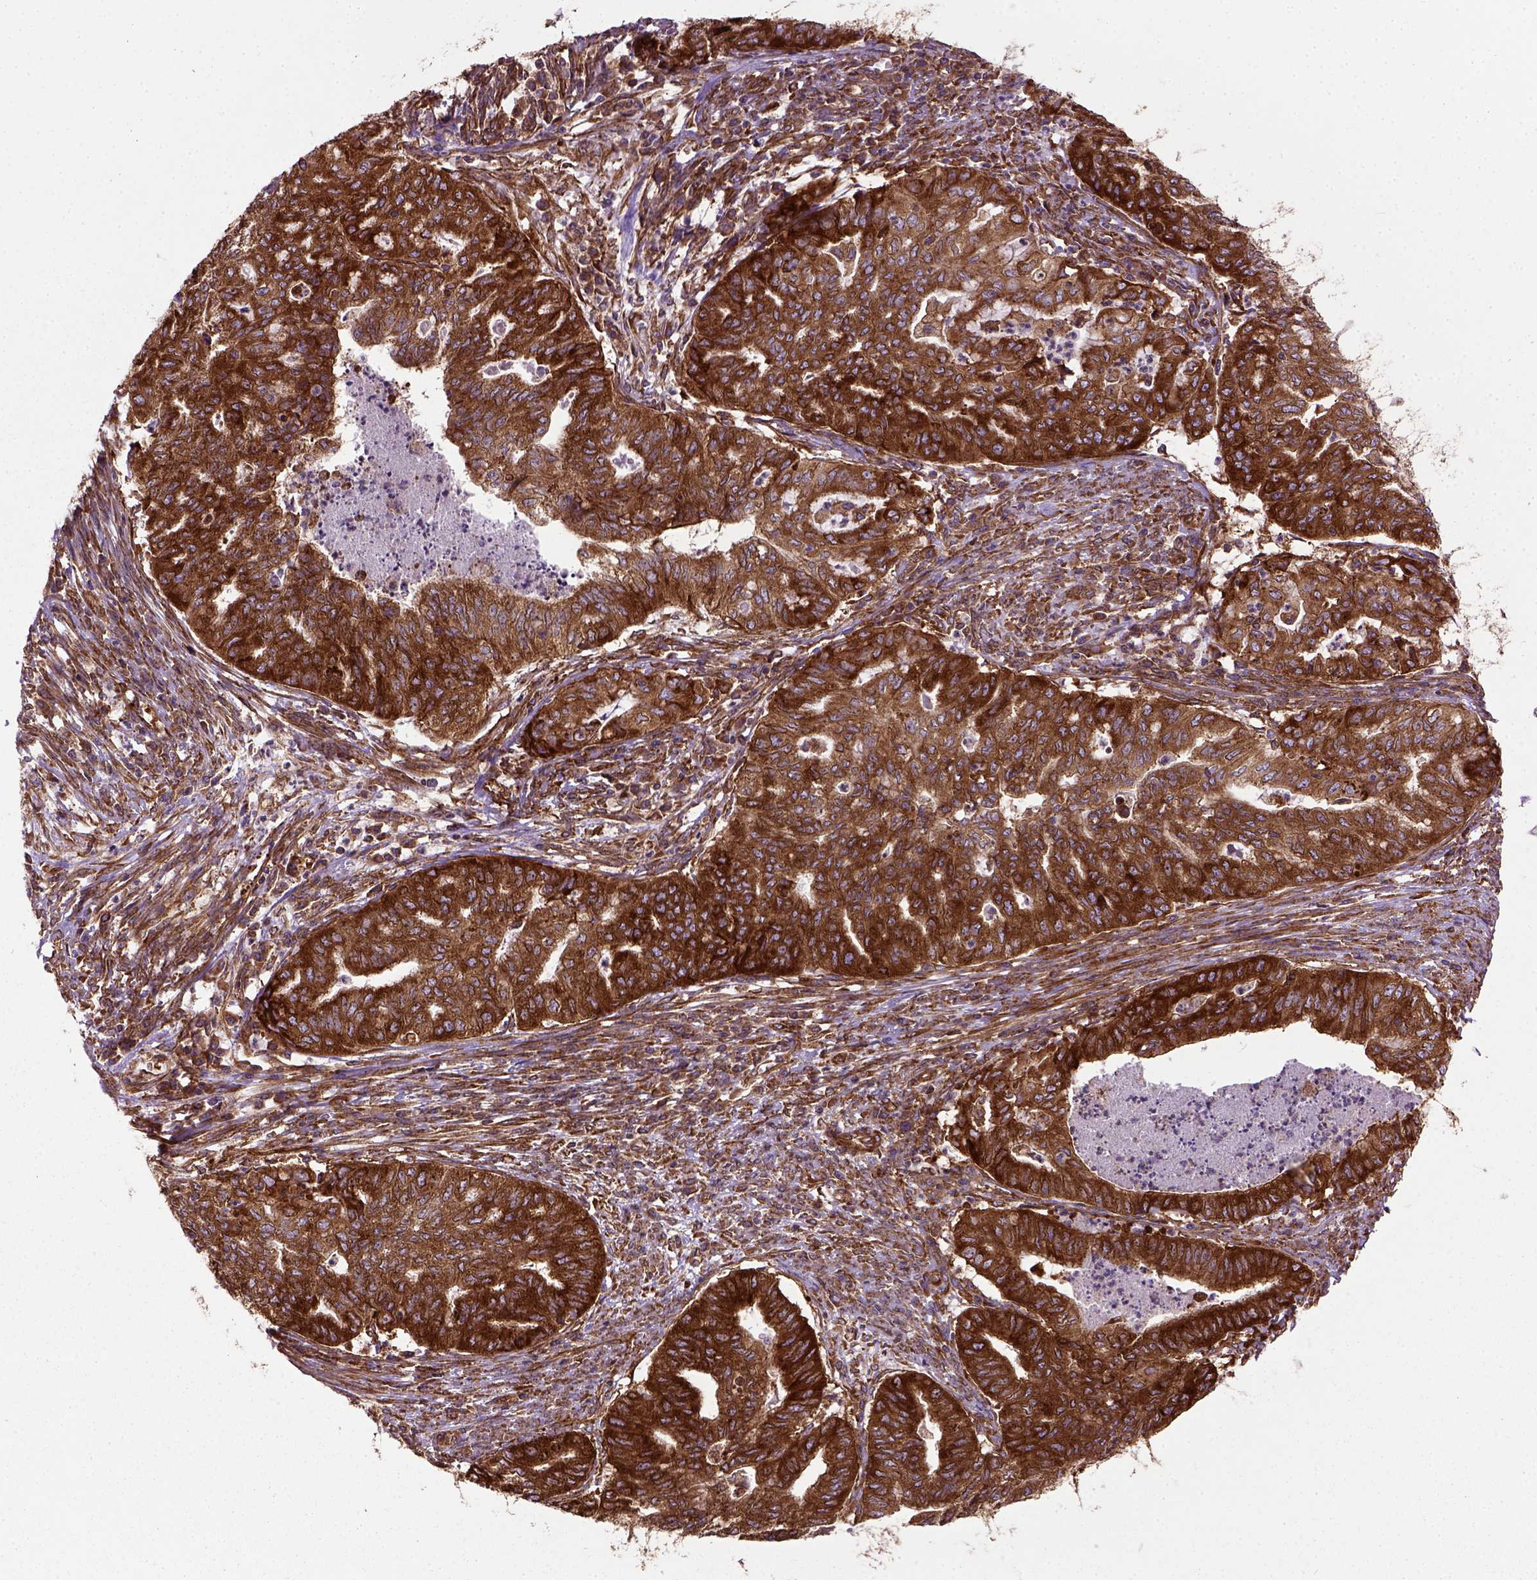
{"staining": {"intensity": "strong", "quantity": ">75%", "location": "cytoplasmic/membranous"}, "tissue": "endometrial cancer", "cell_type": "Tumor cells", "image_type": "cancer", "snomed": [{"axis": "morphology", "description": "Adenocarcinoma, NOS"}, {"axis": "topography", "description": "Endometrium"}], "caption": "An image showing strong cytoplasmic/membranous staining in about >75% of tumor cells in endometrial cancer (adenocarcinoma), as visualized by brown immunohistochemical staining.", "gene": "CAPRIN1", "patient": {"sex": "female", "age": 79}}